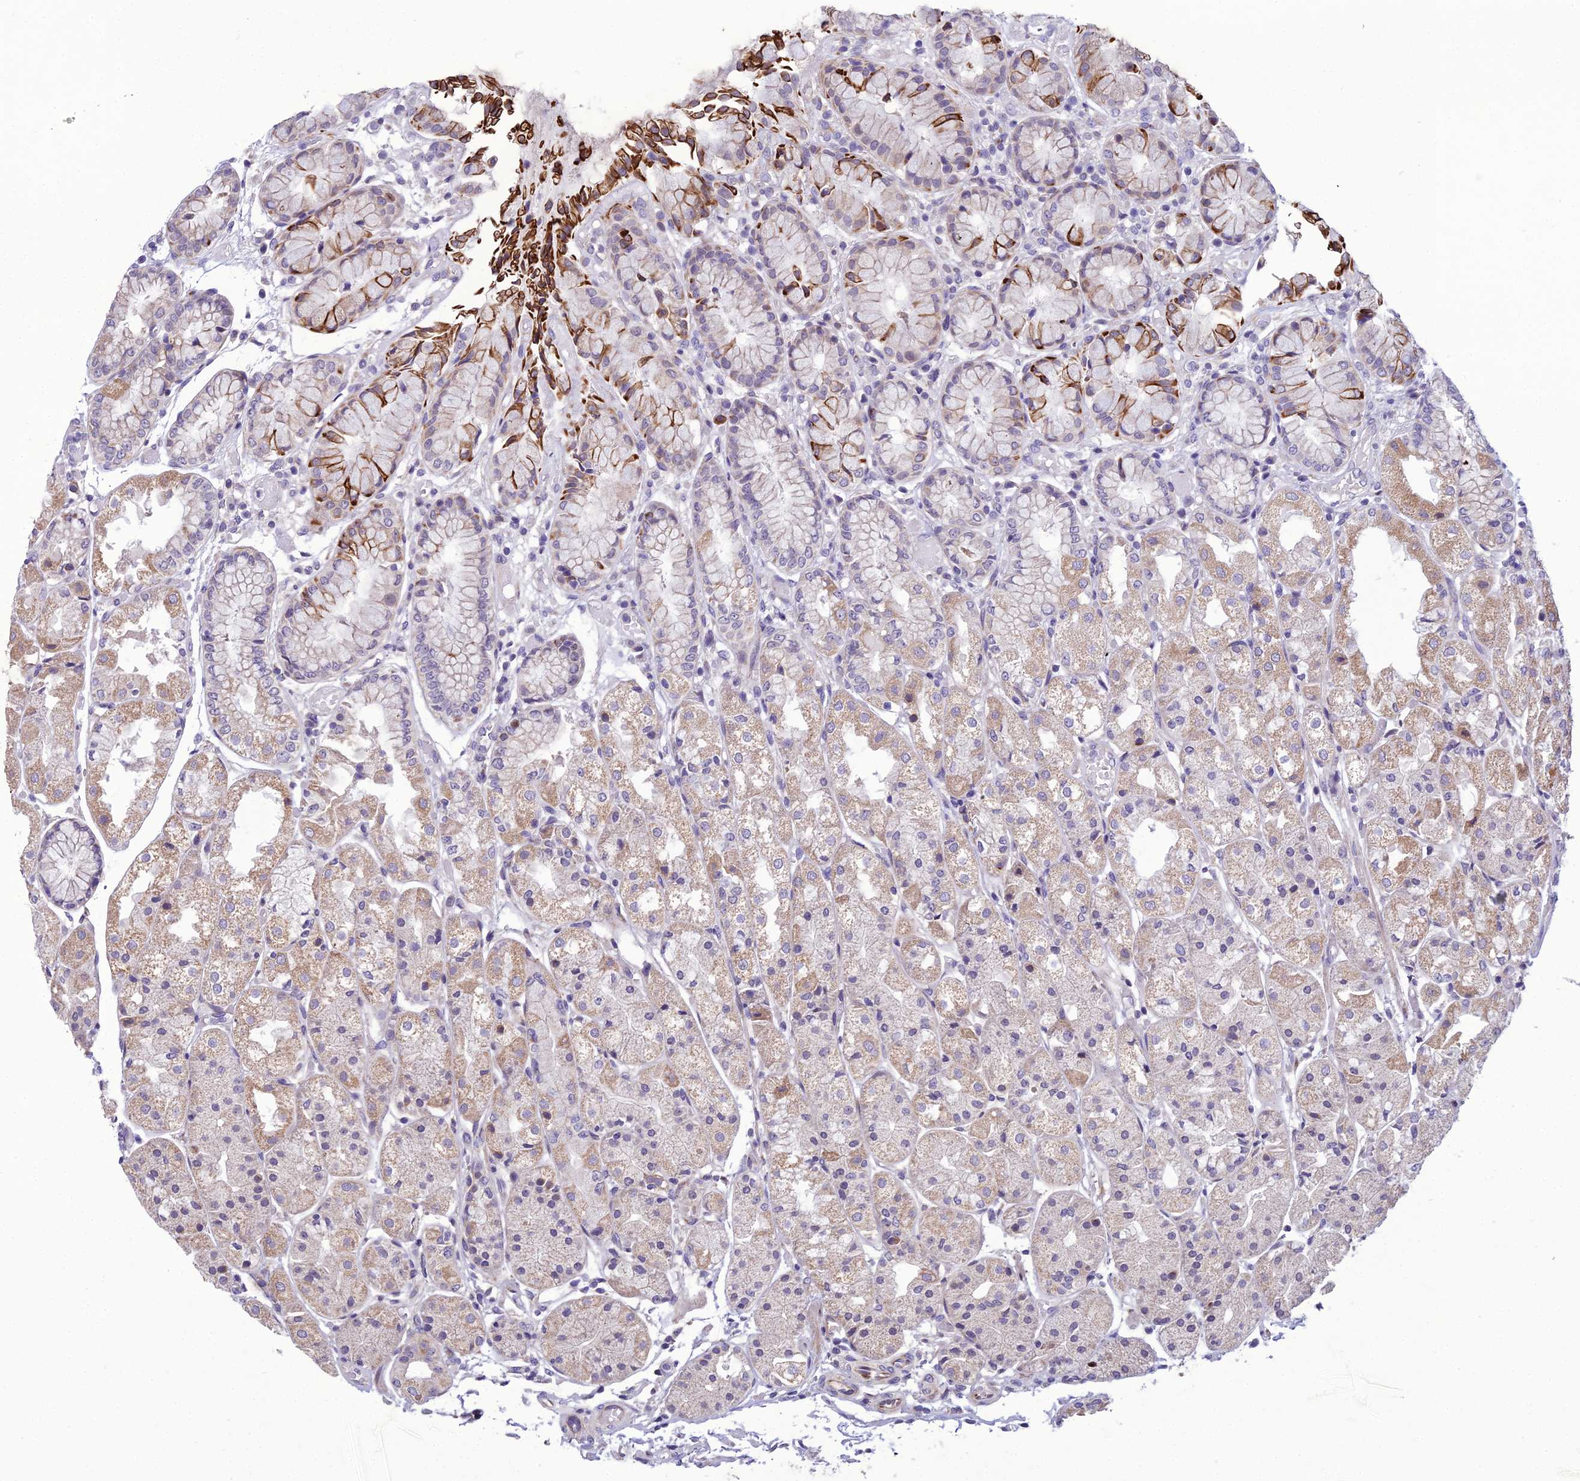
{"staining": {"intensity": "strong", "quantity": "<25%", "location": "cytoplasmic/membranous"}, "tissue": "stomach", "cell_type": "Glandular cells", "image_type": "normal", "snomed": [{"axis": "morphology", "description": "Normal tissue, NOS"}, {"axis": "topography", "description": "Stomach, upper"}], "caption": "Protein positivity by IHC exhibits strong cytoplasmic/membranous staining in approximately <25% of glandular cells in normal stomach.", "gene": "NODAL", "patient": {"sex": "male", "age": 72}}